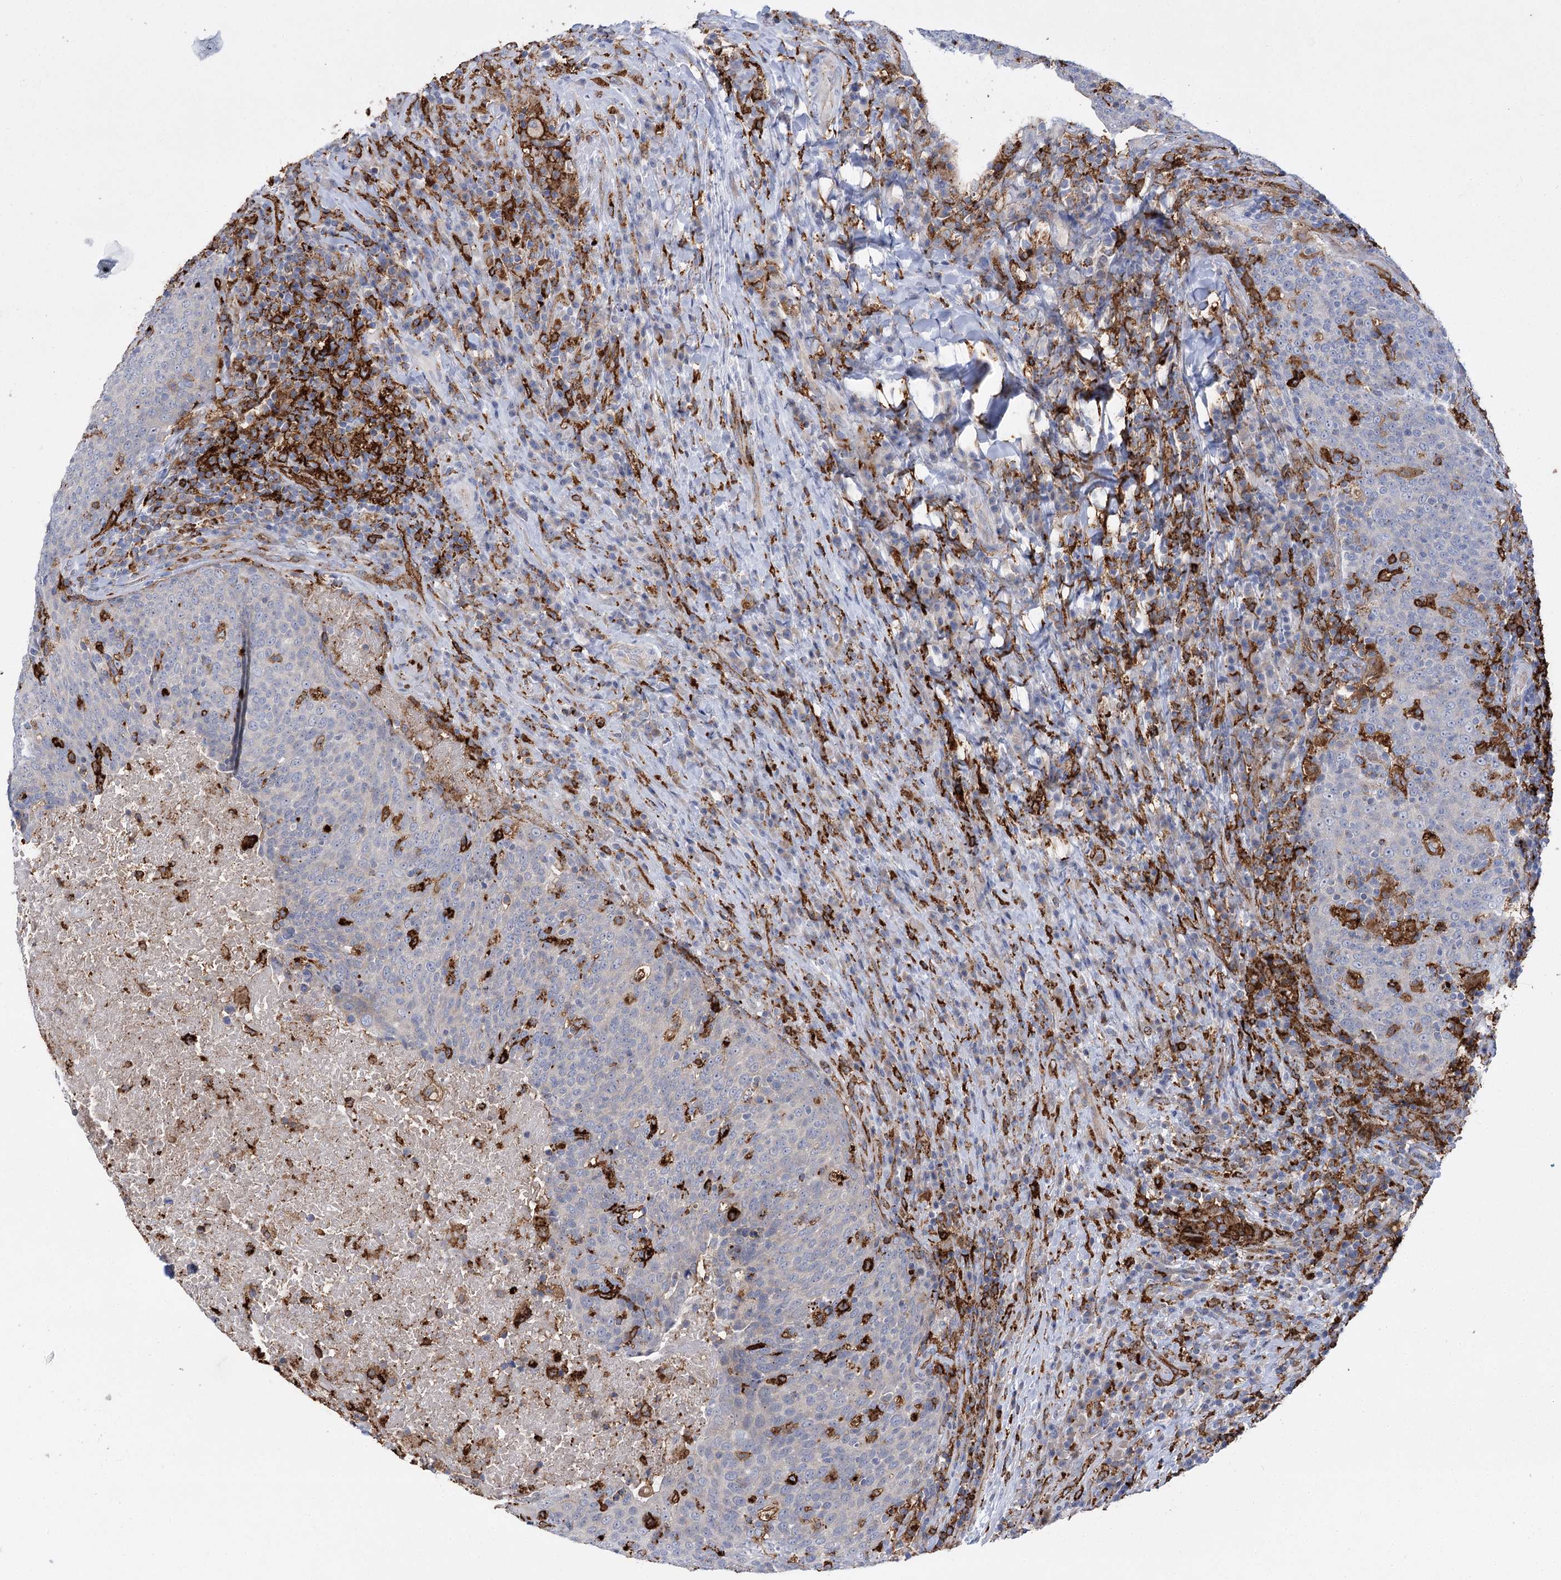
{"staining": {"intensity": "negative", "quantity": "none", "location": "none"}, "tissue": "head and neck cancer", "cell_type": "Tumor cells", "image_type": "cancer", "snomed": [{"axis": "morphology", "description": "Squamous cell carcinoma, NOS"}, {"axis": "morphology", "description": "Squamous cell carcinoma, metastatic, NOS"}, {"axis": "topography", "description": "Lymph node"}, {"axis": "topography", "description": "Head-Neck"}], "caption": "Immunohistochemistry photomicrograph of neoplastic tissue: squamous cell carcinoma (head and neck) stained with DAB (3,3'-diaminobenzidine) shows no significant protein expression in tumor cells.", "gene": "PIWIL4", "patient": {"sex": "male", "age": 62}}